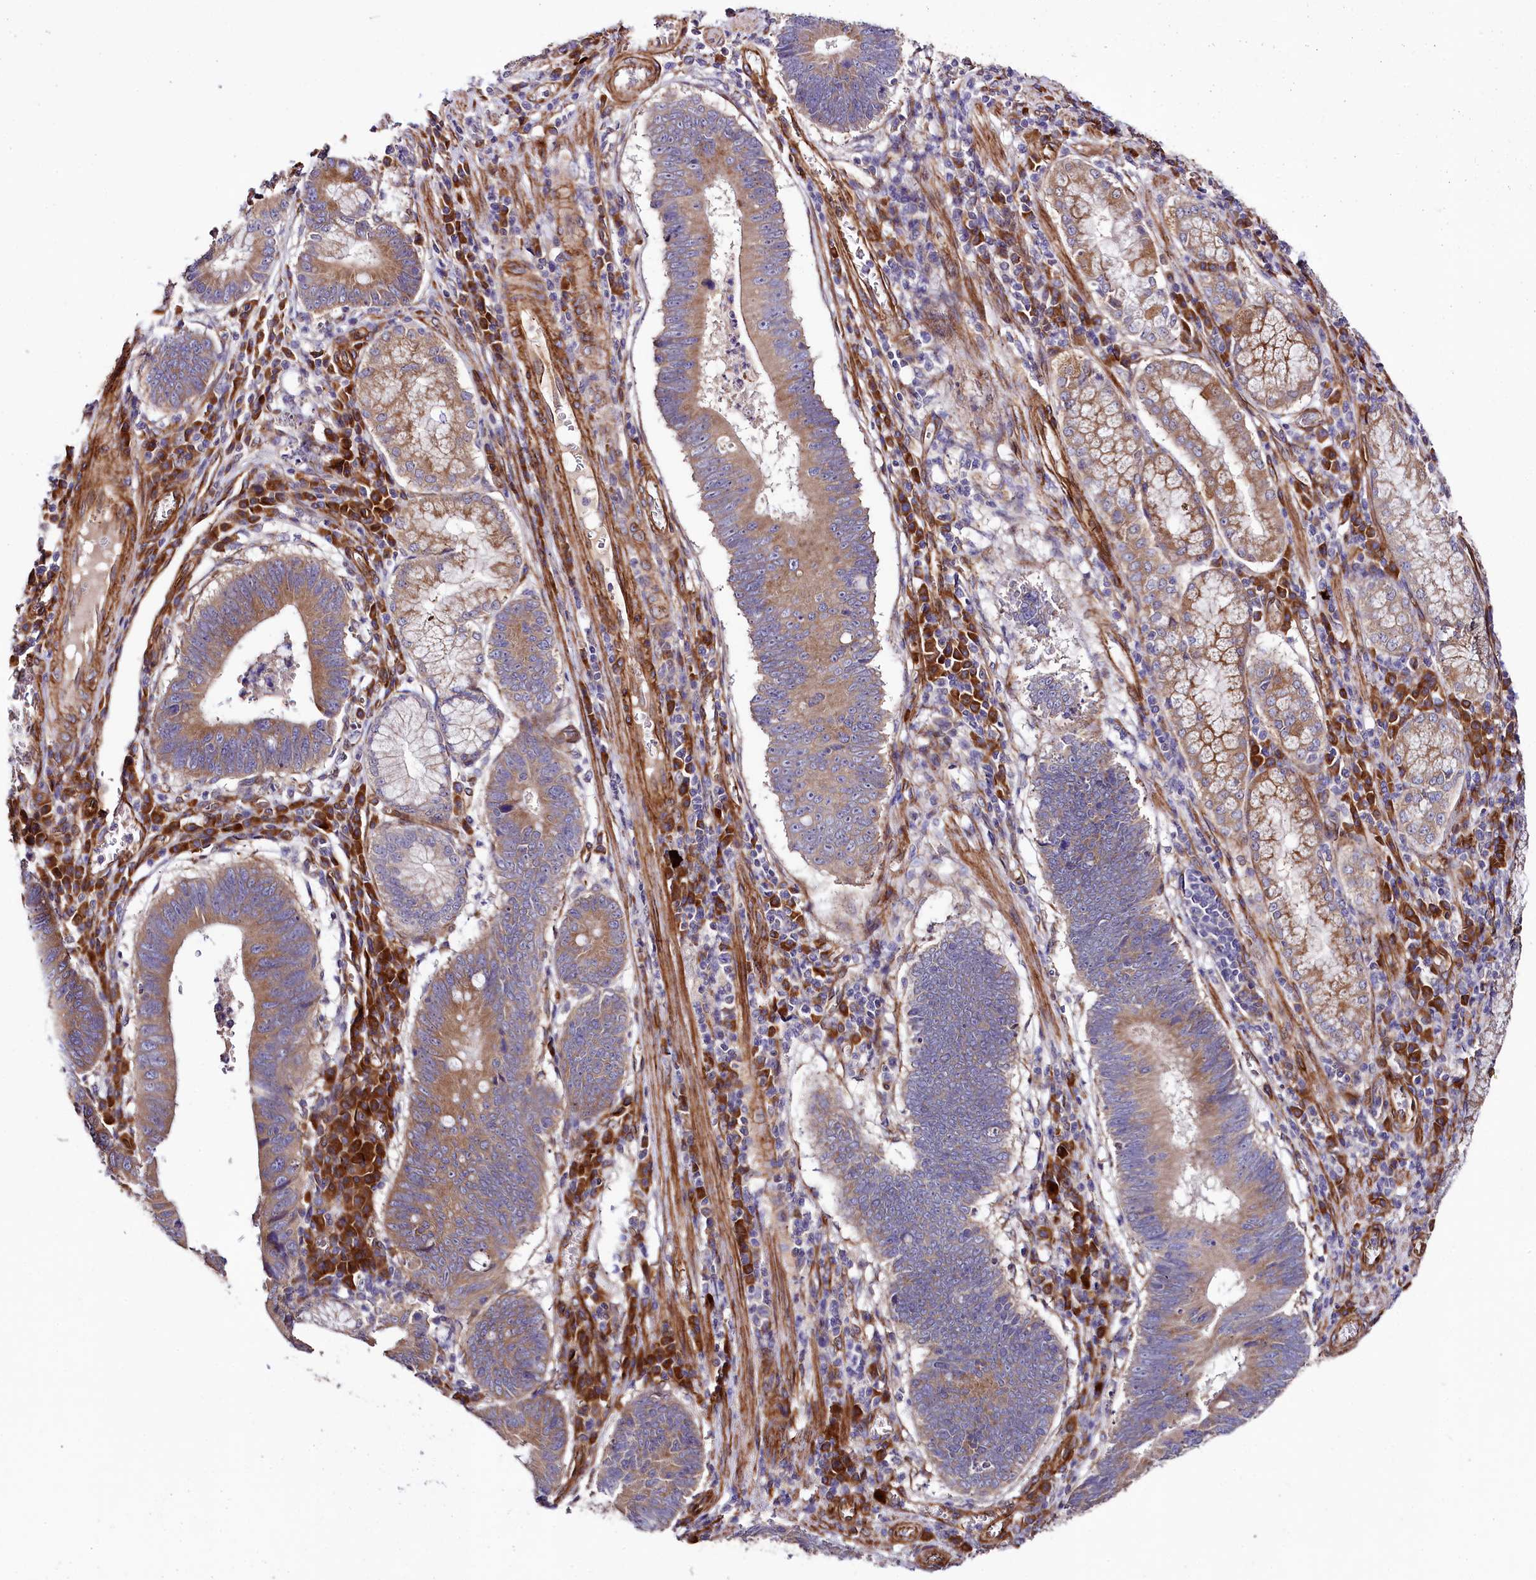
{"staining": {"intensity": "moderate", "quantity": ">75%", "location": "cytoplasmic/membranous"}, "tissue": "stomach cancer", "cell_type": "Tumor cells", "image_type": "cancer", "snomed": [{"axis": "morphology", "description": "Adenocarcinoma, NOS"}, {"axis": "topography", "description": "Stomach"}], "caption": "IHC micrograph of human stomach adenocarcinoma stained for a protein (brown), which demonstrates medium levels of moderate cytoplasmic/membranous expression in approximately >75% of tumor cells.", "gene": "SPATS2", "patient": {"sex": "male", "age": 59}}